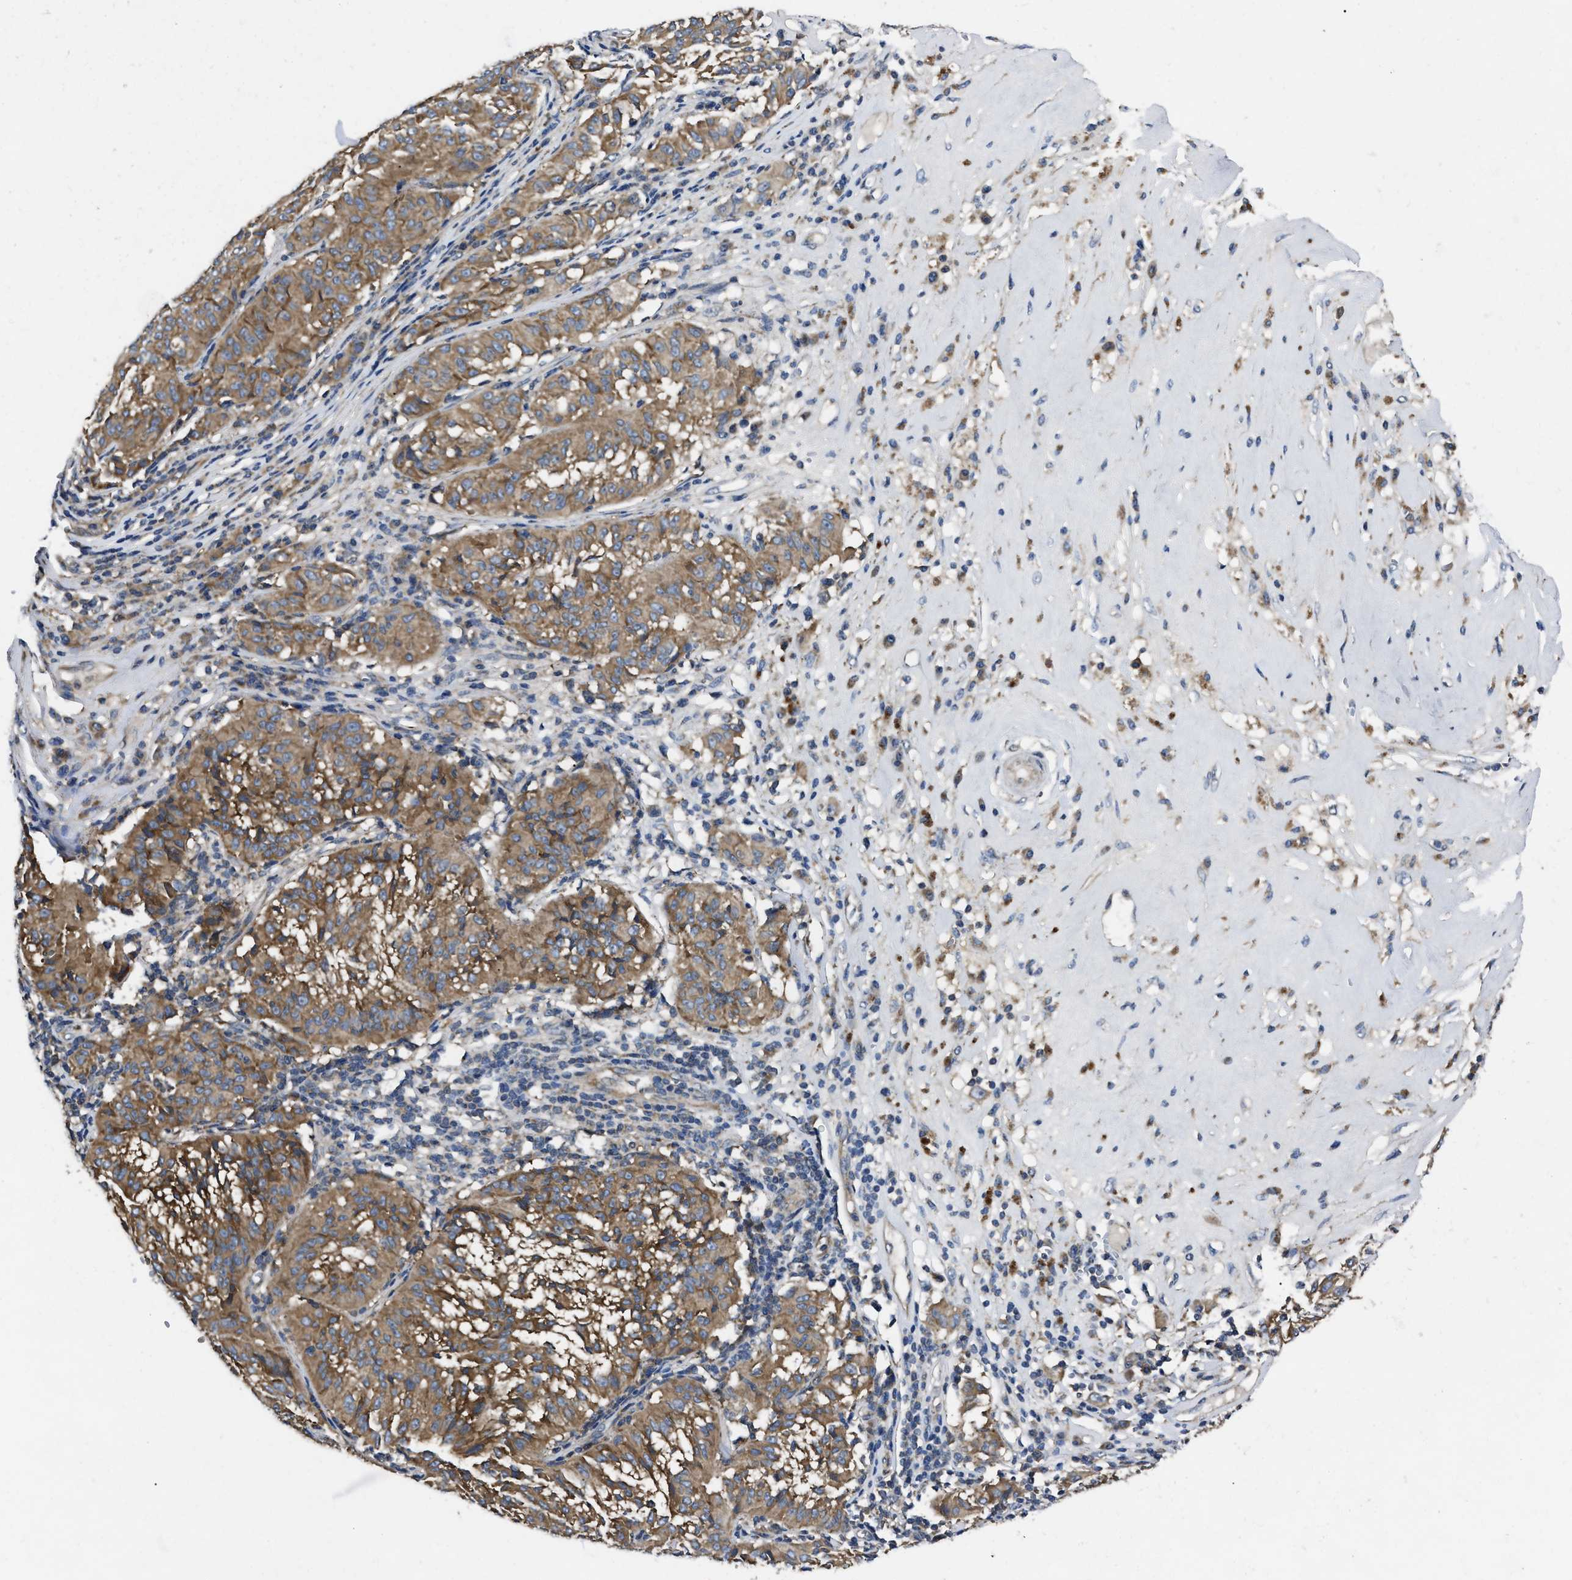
{"staining": {"intensity": "moderate", "quantity": ">75%", "location": "cytoplasmic/membranous"}, "tissue": "melanoma", "cell_type": "Tumor cells", "image_type": "cancer", "snomed": [{"axis": "morphology", "description": "Malignant melanoma, NOS"}, {"axis": "topography", "description": "Skin"}], "caption": "A photomicrograph of malignant melanoma stained for a protein reveals moderate cytoplasmic/membranous brown staining in tumor cells.", "gene": "GET4", "patient": {"sex": "female", "age": 72}}